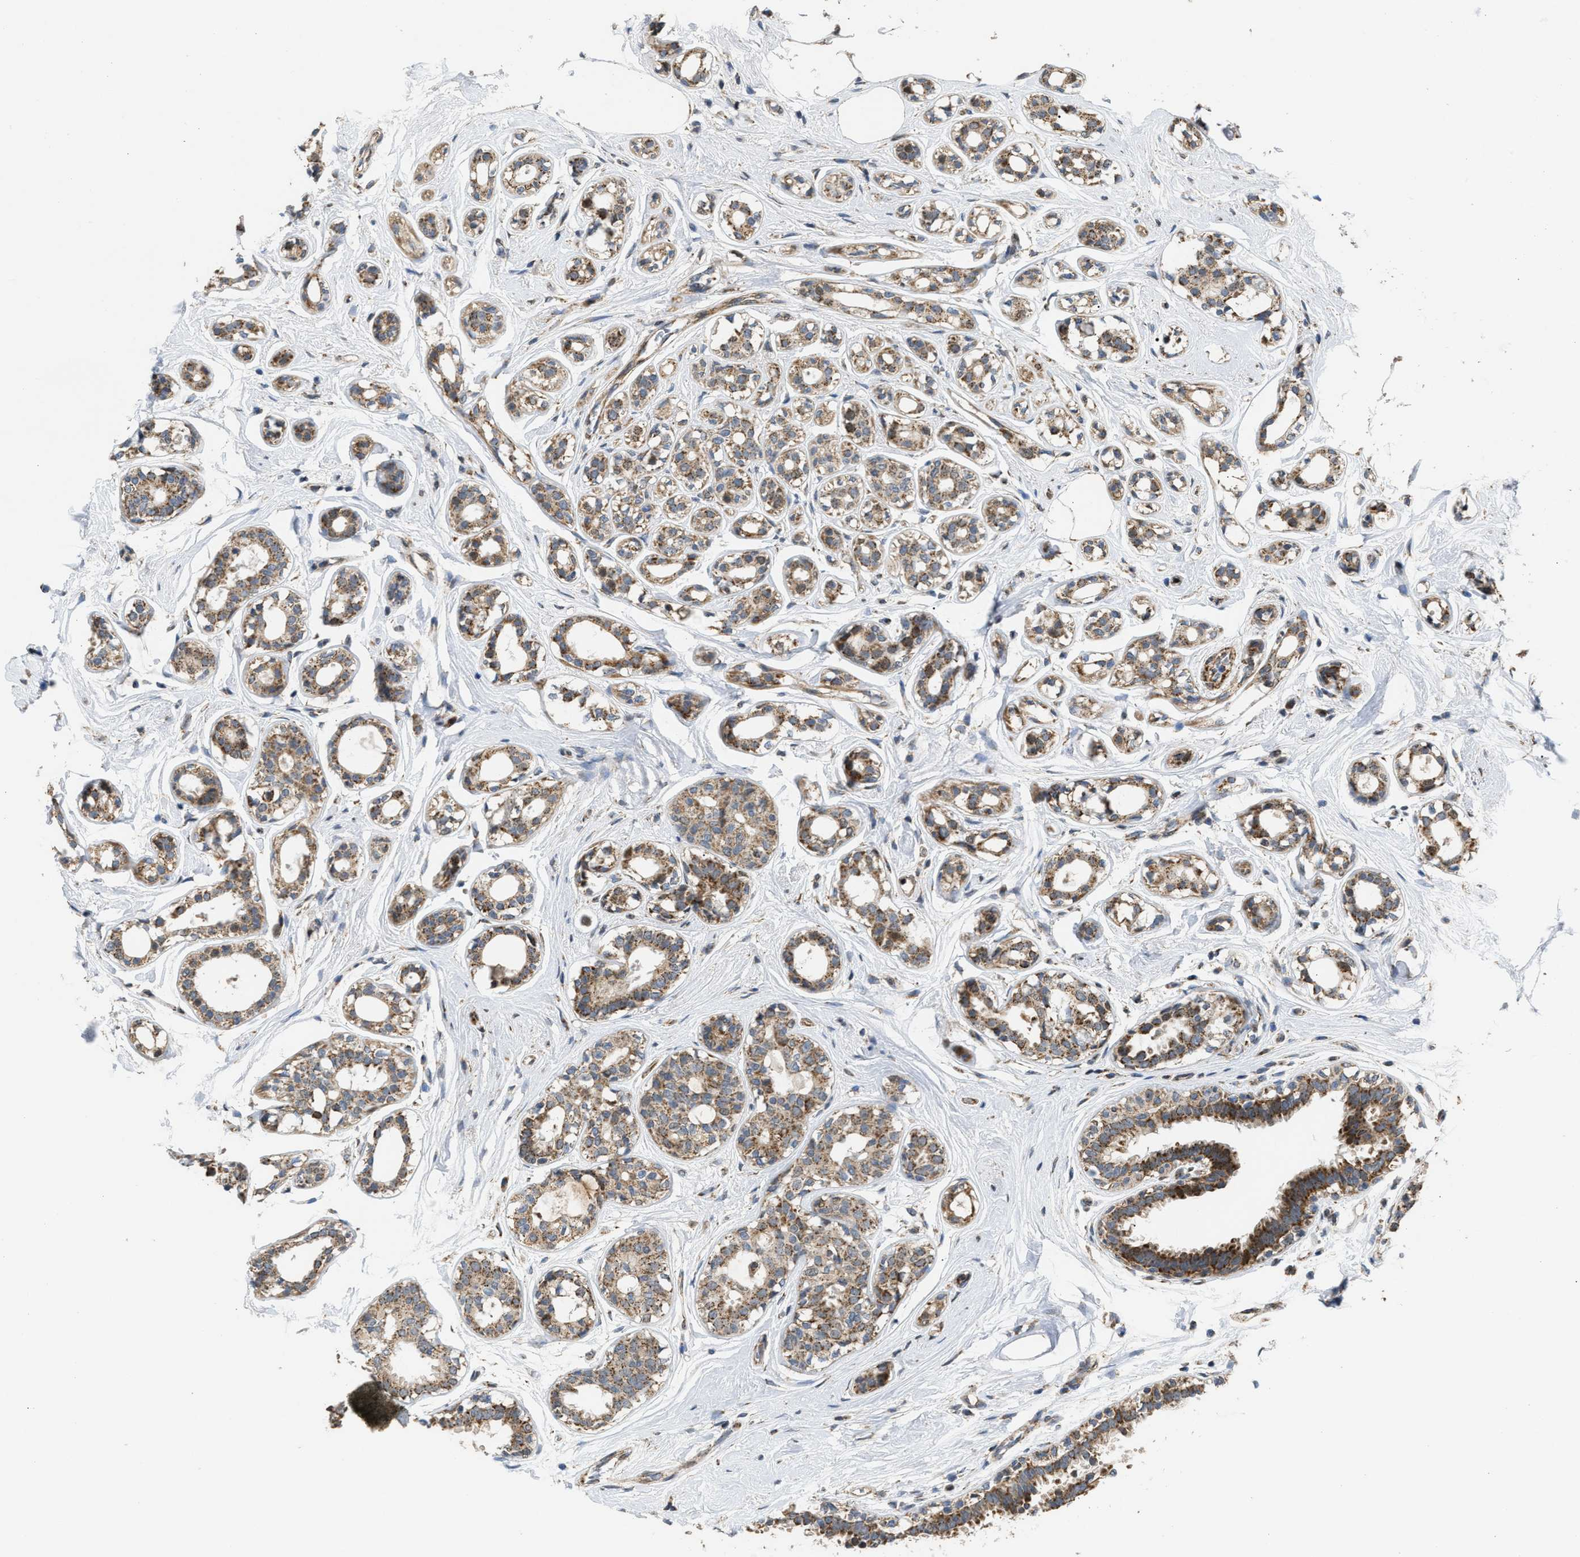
{"staining": {"intensity": "moderate", "quantity": ">75%", "location": "cytoplasmic/membranous"}, "tissue": "breast cancer", "cell_type": "Tumor cells", "image_type": "cancer", "snomed": [{"axis": "morphology", "description": "Duct carcinoma"}, {"axis": "topography", "description": "Breast"}], "caption": "Breast intraductal carcinoma stained for a protein reveals moderate cytoplasmic/membranous positivity in tumor cells.", "gene": "TACO1", "patient": {"sex": "female", "age": 55}}